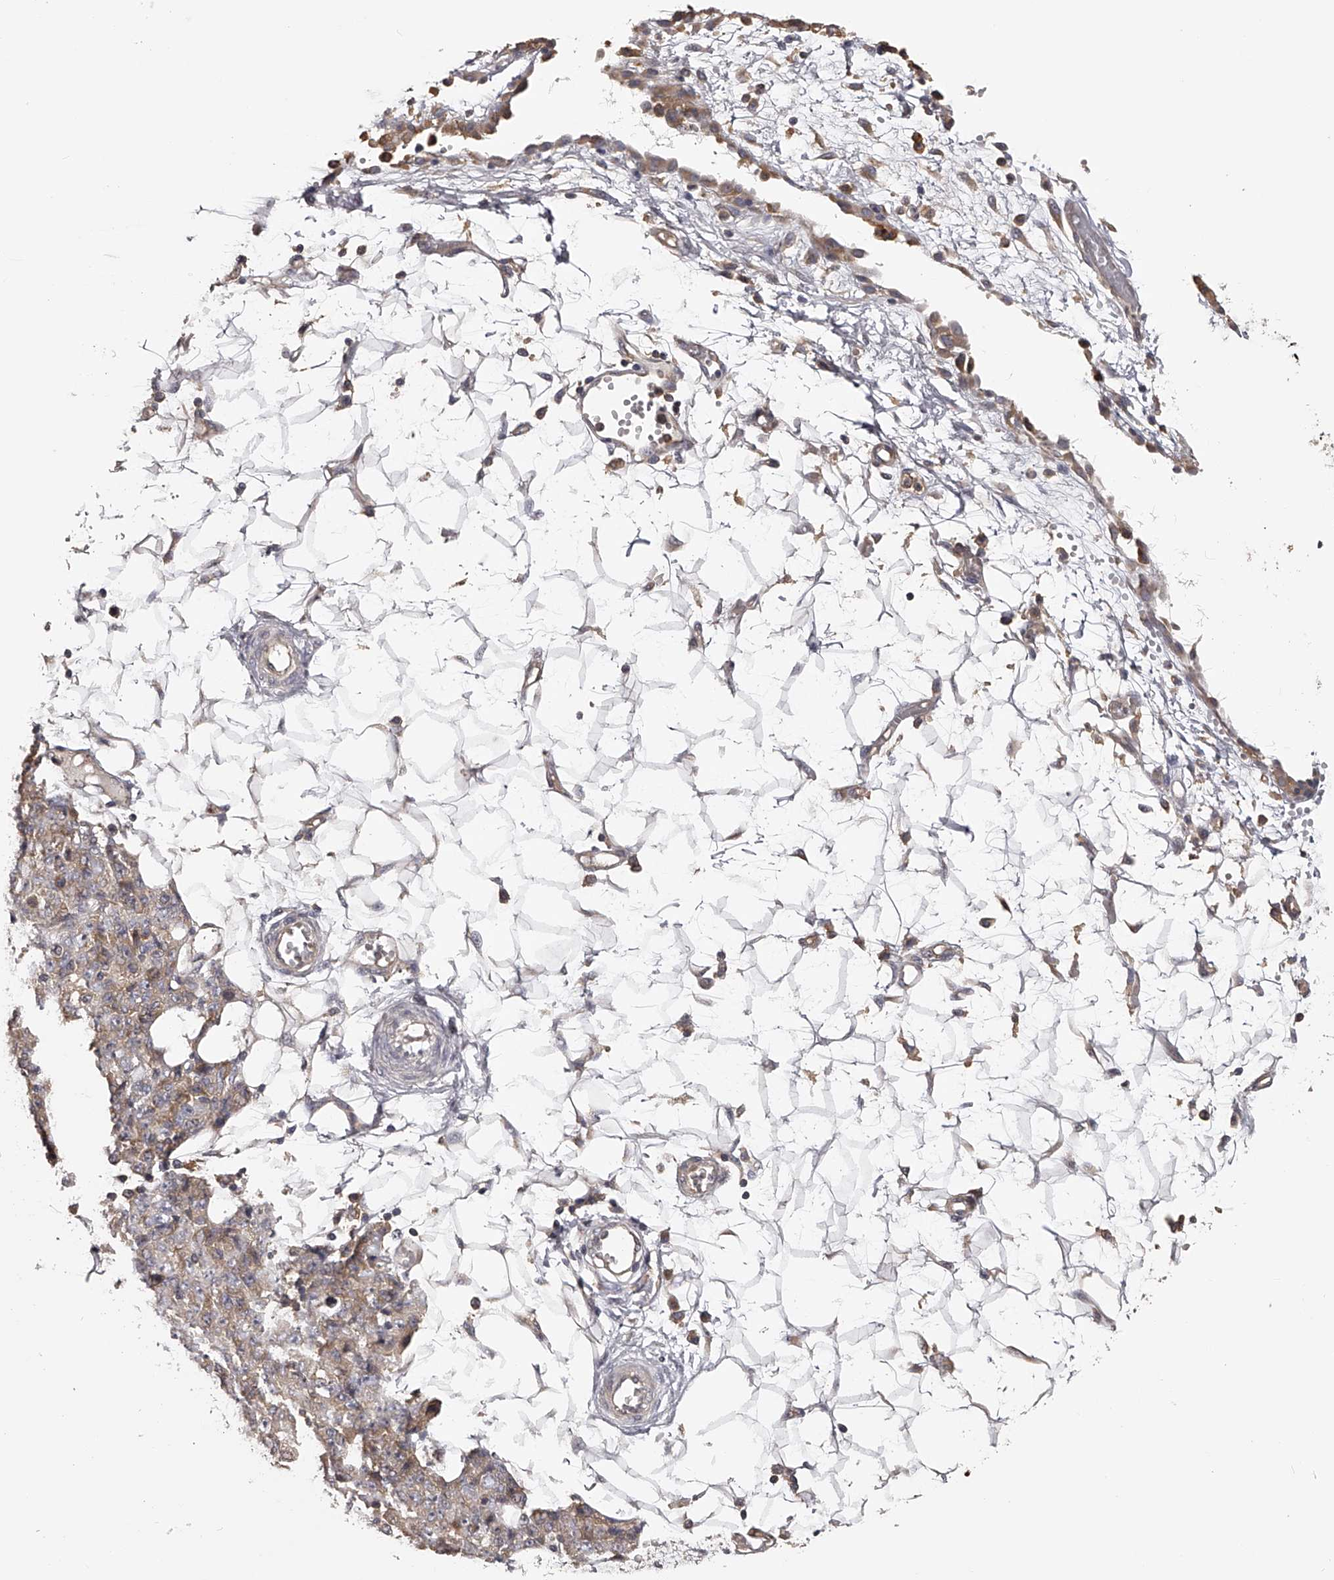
{"staining": {"intensity": "weak", "quantity": "<25%", "location": "cytoplasmic/membranous"}, "tissue": "ovarian cancer", "cell_type": "Tumor cells", "image_type": "cancer", "snomed": [{"axis": "morphology", "description": "Carcinoma, endometroid"}, {"axis": "topography", "description": "Ovary"}], "caption": "Protein analysis of ovarian cancer (endometroid carcinoma) demonstrates no significant positivity in tumor cells.", "gene": "TNN", "patient": {"sex": "female", "age": 42}}